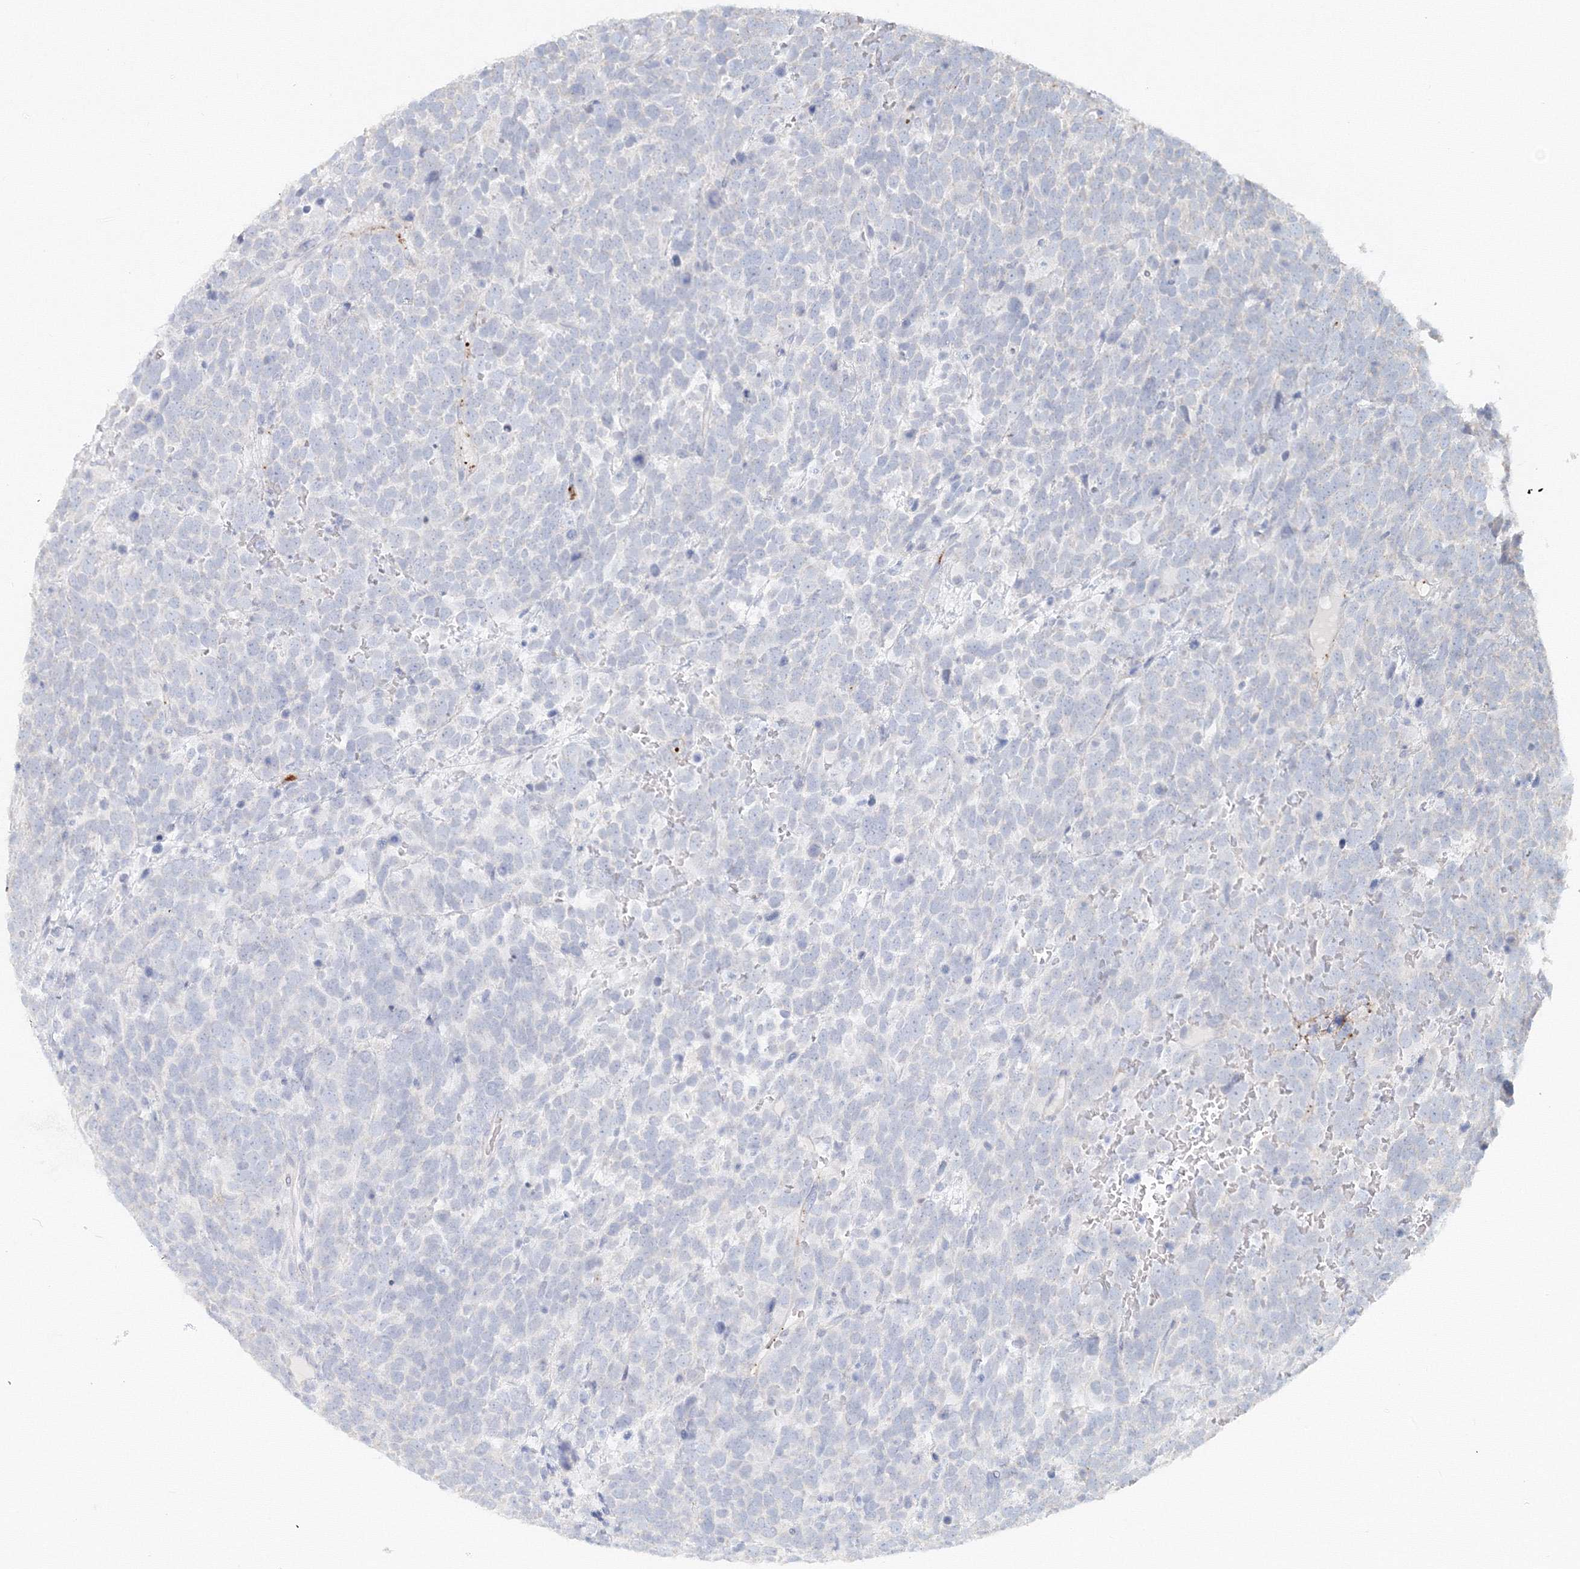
{"staining": {"intensity": "negative", "quantity": "none", "location": "none"}, "tissue": "urothelial cancer", "cell_type": "Tumor cells", "image_type": "cancer", "snomed": [{"axis": "morphology", "description": "Urothelial carcinoma, High grade"}, {"axis": "topography", "description": "Urinary bladder"}], "caption": "High magnification brightfield microscopy of urothelial cancer stained with DAB (brown) and counterstained with hematoxylin (blue): tumor cells show no significant positivity.", "gene": "MMRN1", "patient": {"sex": "female", "age": 82}}